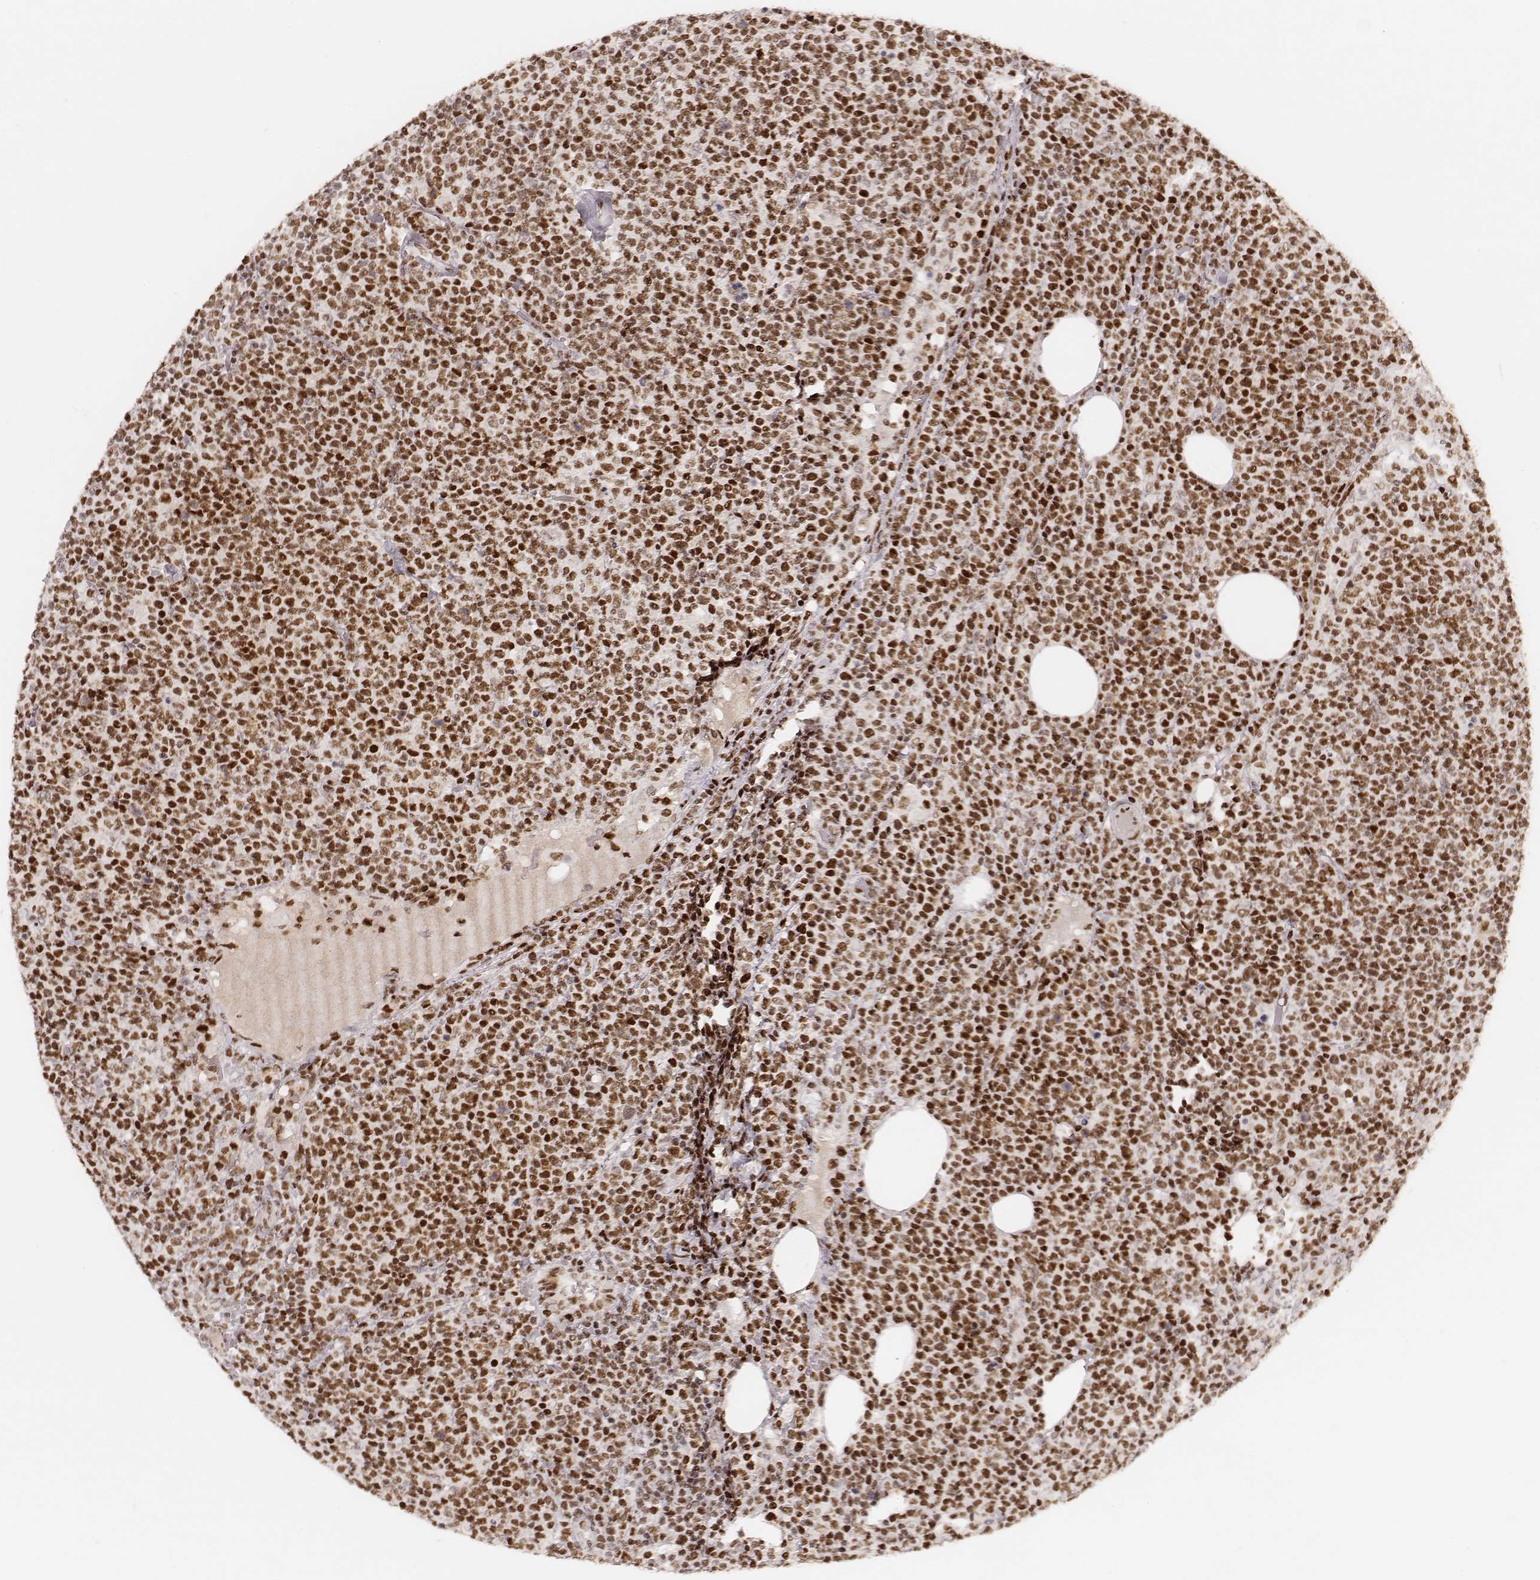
{"staining": {"intensity": "strong", "quantity": ">75%", "location": "nuclear"}, "tissue": "lymphoma", "cell_type": "Tumor cells", "image_type": "cancer", "snomed": [{"axis": "morphology", "description": "Malignant lymphoma, non-Hodgkin's type, High grade"}, {"axis": "topography", "description": "Lymph node"}], "caption": "Immunohistochemistry (IHC) (DAB) staining of human lymphoma reveals strong nuclear protein expression in approximately >75% of tumor cells.", "gene": "HNRNPC", "patient": {"sex": "male", "age": 61}}